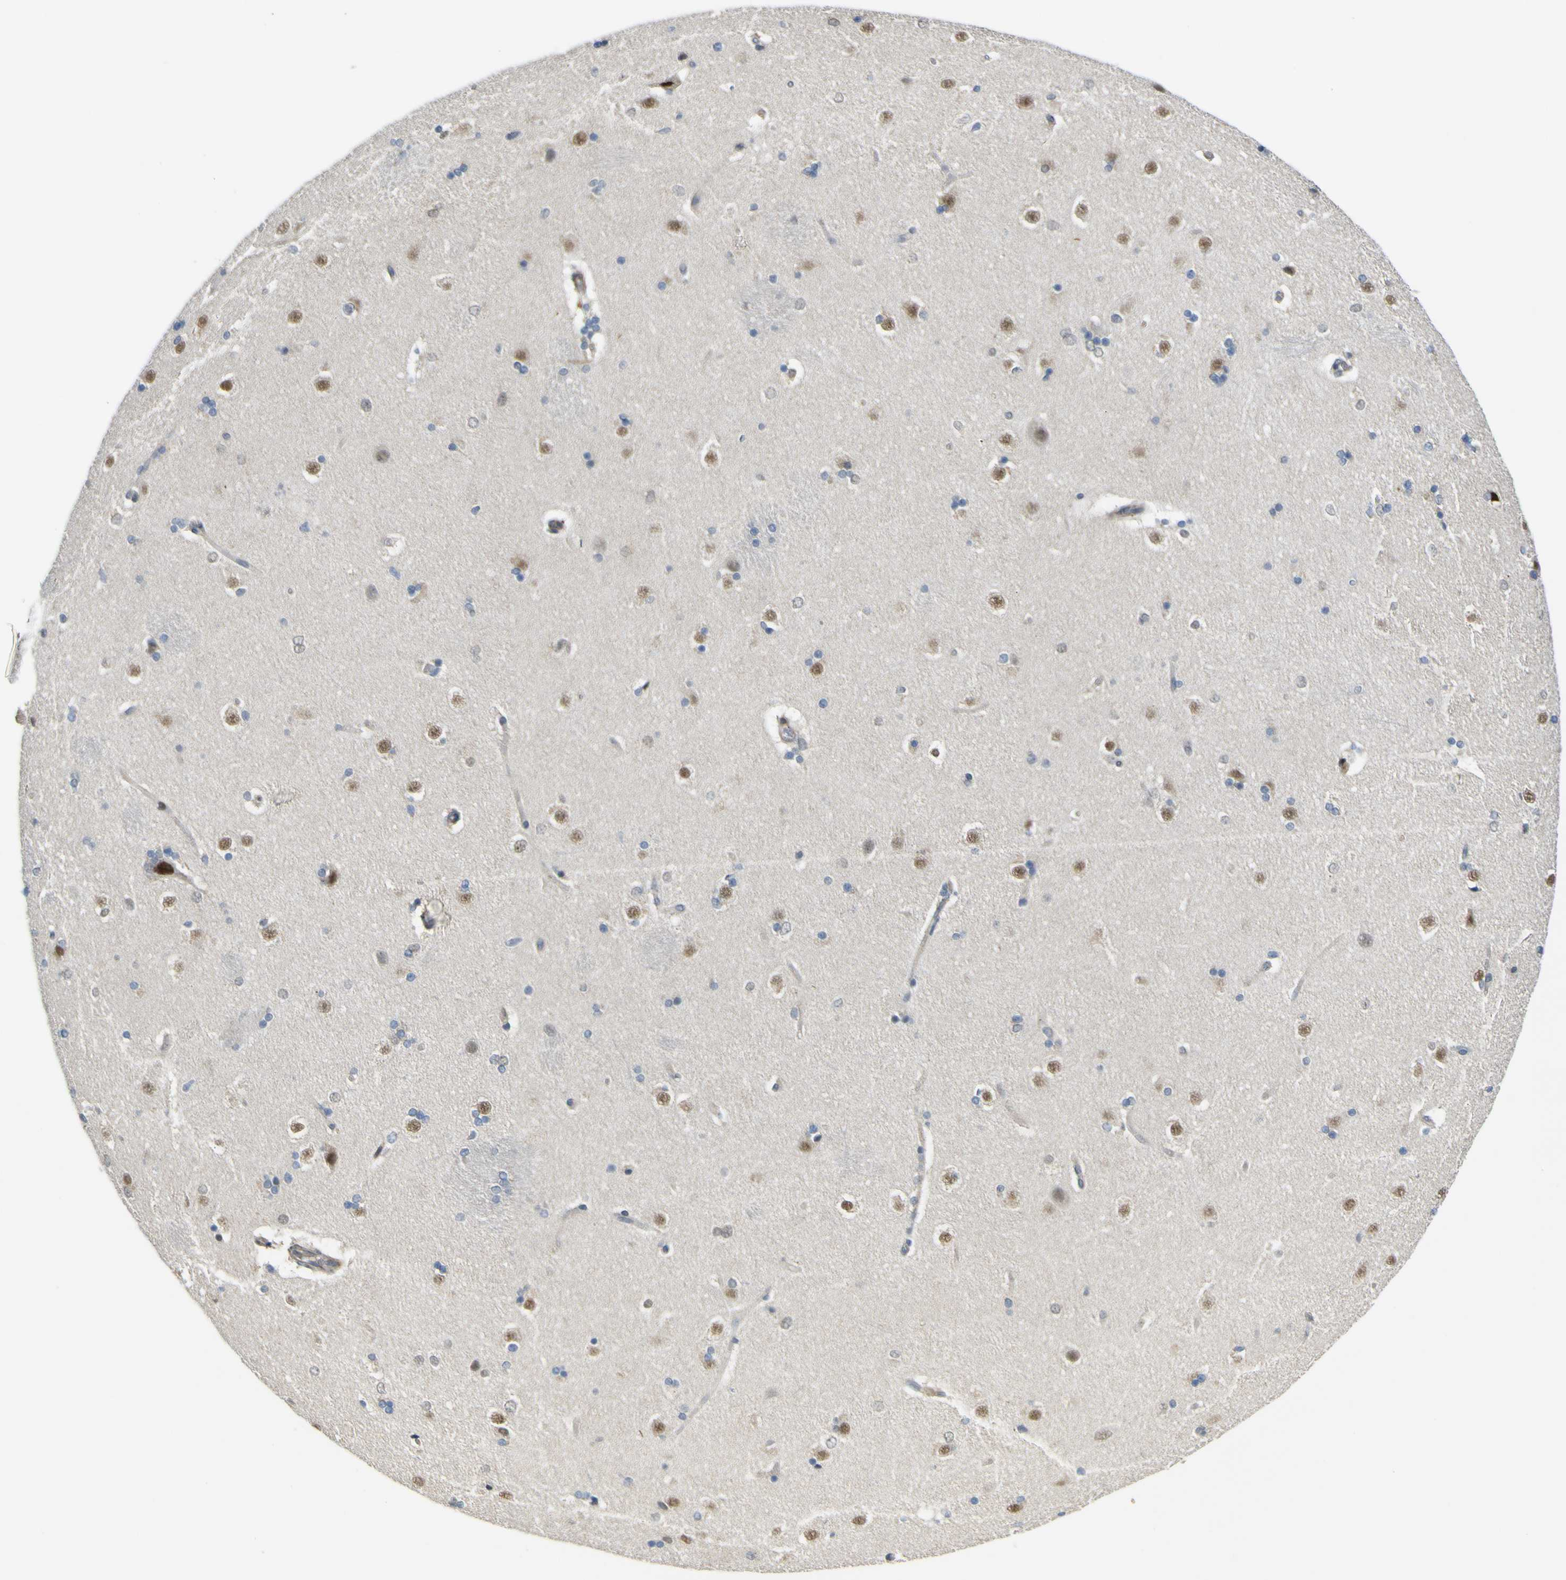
{"staining": {"intensity": "negative", "quantity": "none", "location": "none"}, "tissue": "caudate", "cell_type": "Glial cells", "image_type": "normal", "snomed": [{"axis": "morphology", "description": "Normal tissue, NOS"}, {"axis": "topography", "description": "Lateral ventricle wall"}], "caption": "Glial cells show no significant positivity in unremarkable caudate. Nuclei are stained in blue.", "gene": "KDM7A", "patient": {"sex": "female", "age": 19}}